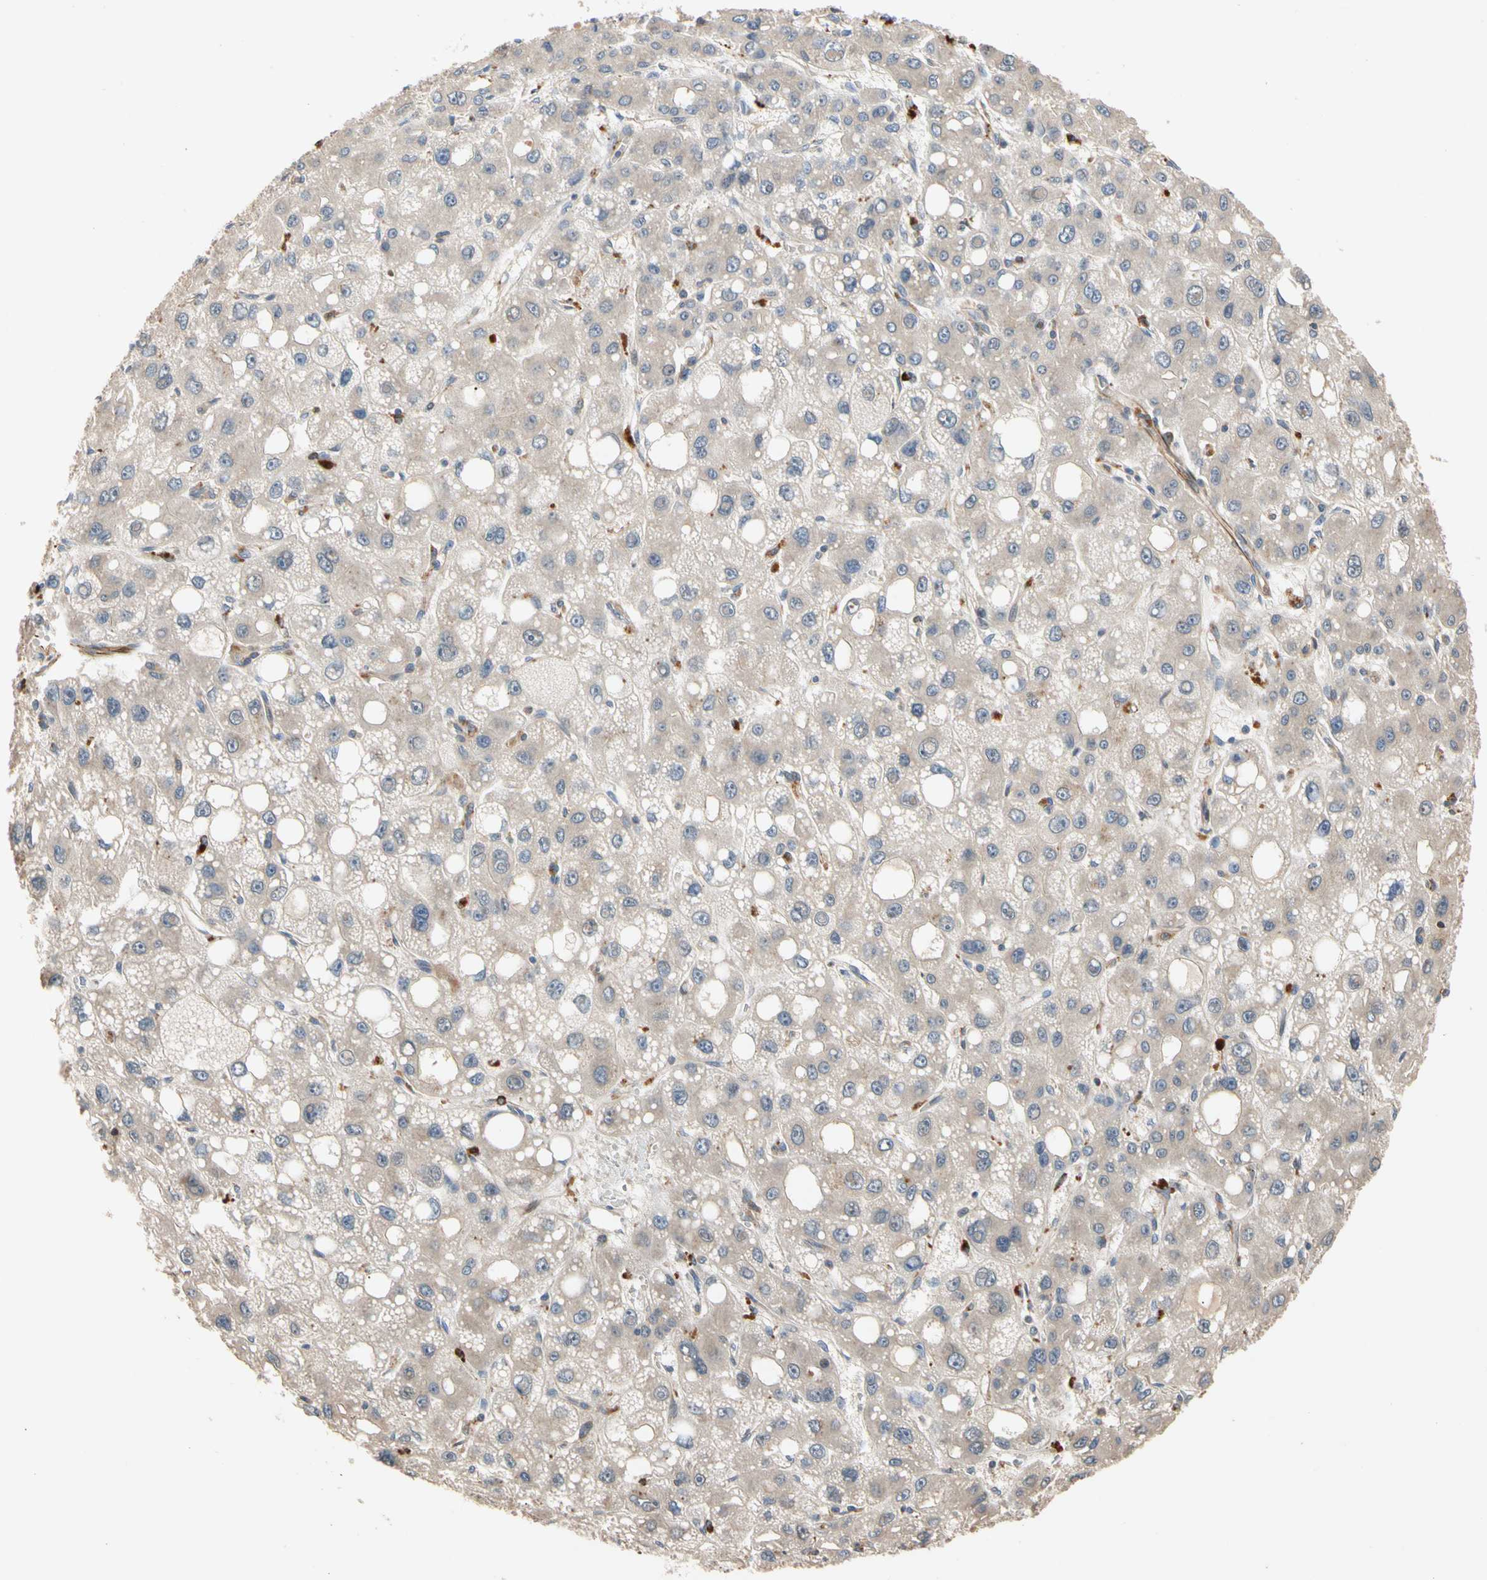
{"staining": {"intensity": "weak", "quantity": "25%-75%", "location": "cytoplasmic/membranous"}, "tissue": "liver cancer", "cell_type": "Tumor cells", "image_type": "cancer", "snomed": [{"axis": "morphology", "description": "Carcinoma, Hepatocellular, NOS"}, {"axis": "topography", "description": "Liver"}], "caption": "This histopathology image exhibits IHC staining of liver cancer (hepatocellular carcinoma), with low weak cytoplasmic/membranous expression in approximately 25%-75% of tumor cells.", "gene": "FGD6", "patient": {"sex": "male", "age": 55}}